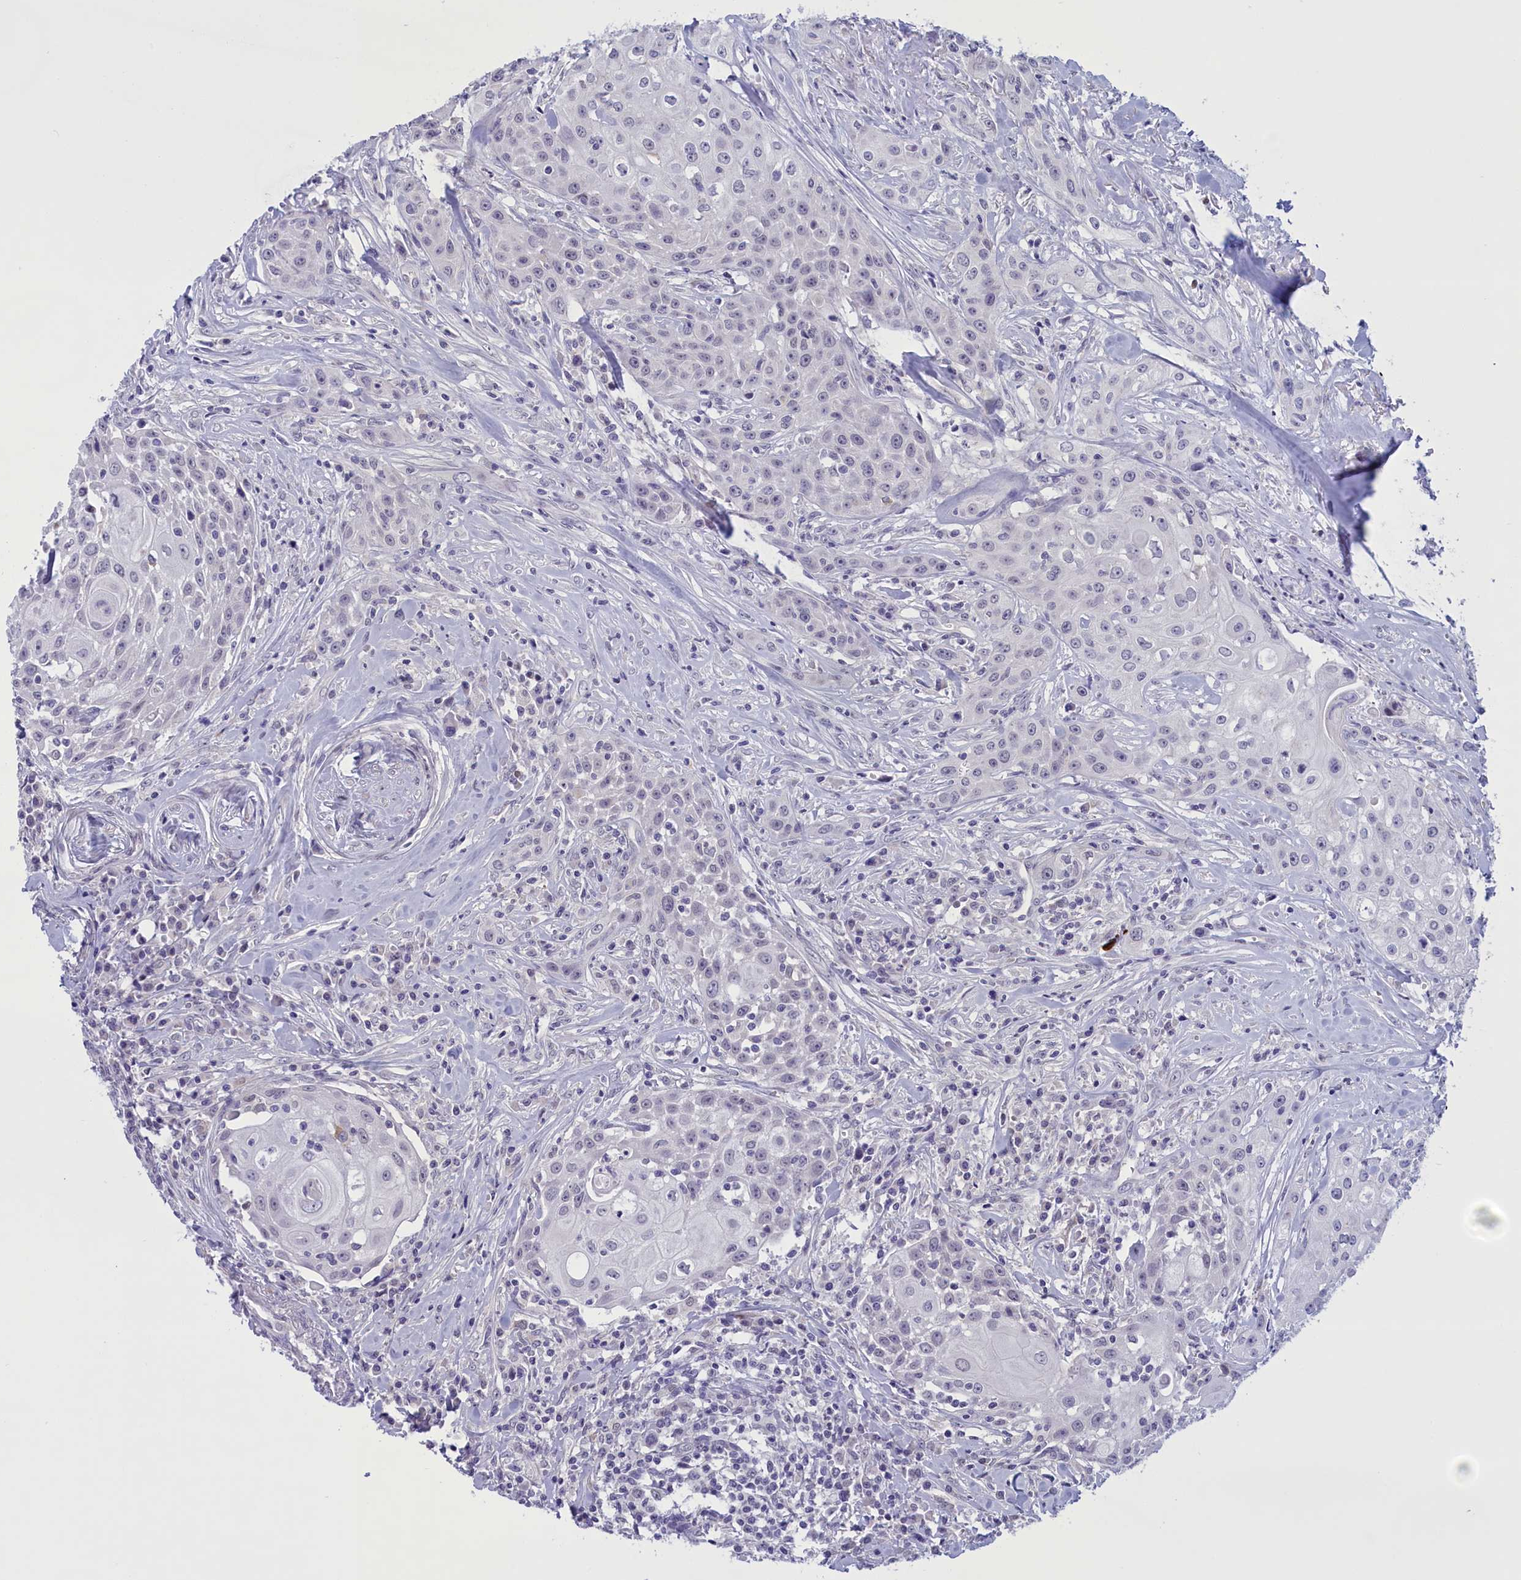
{"staining": {"intensity": "negative", "quantity": "none", "location": "none"}, "tissue": "head and neck cancer", "cell_type": "Tumor cells", "image_type": "cancer", "snomed": [{"axis": "morphology", "description": "Squamous cell carcinoma, NOS"}, {"axis": "topography", "description": "Oral tissue"}, {"axis": "topography", "description": "Head-Neck"}], "caption": "Tumor cells are negative for brown protein staining in squamous cell carcinoma (head and neck).", "gene": "ELOA2", "patient": {"sex": "female", "age": 82}}